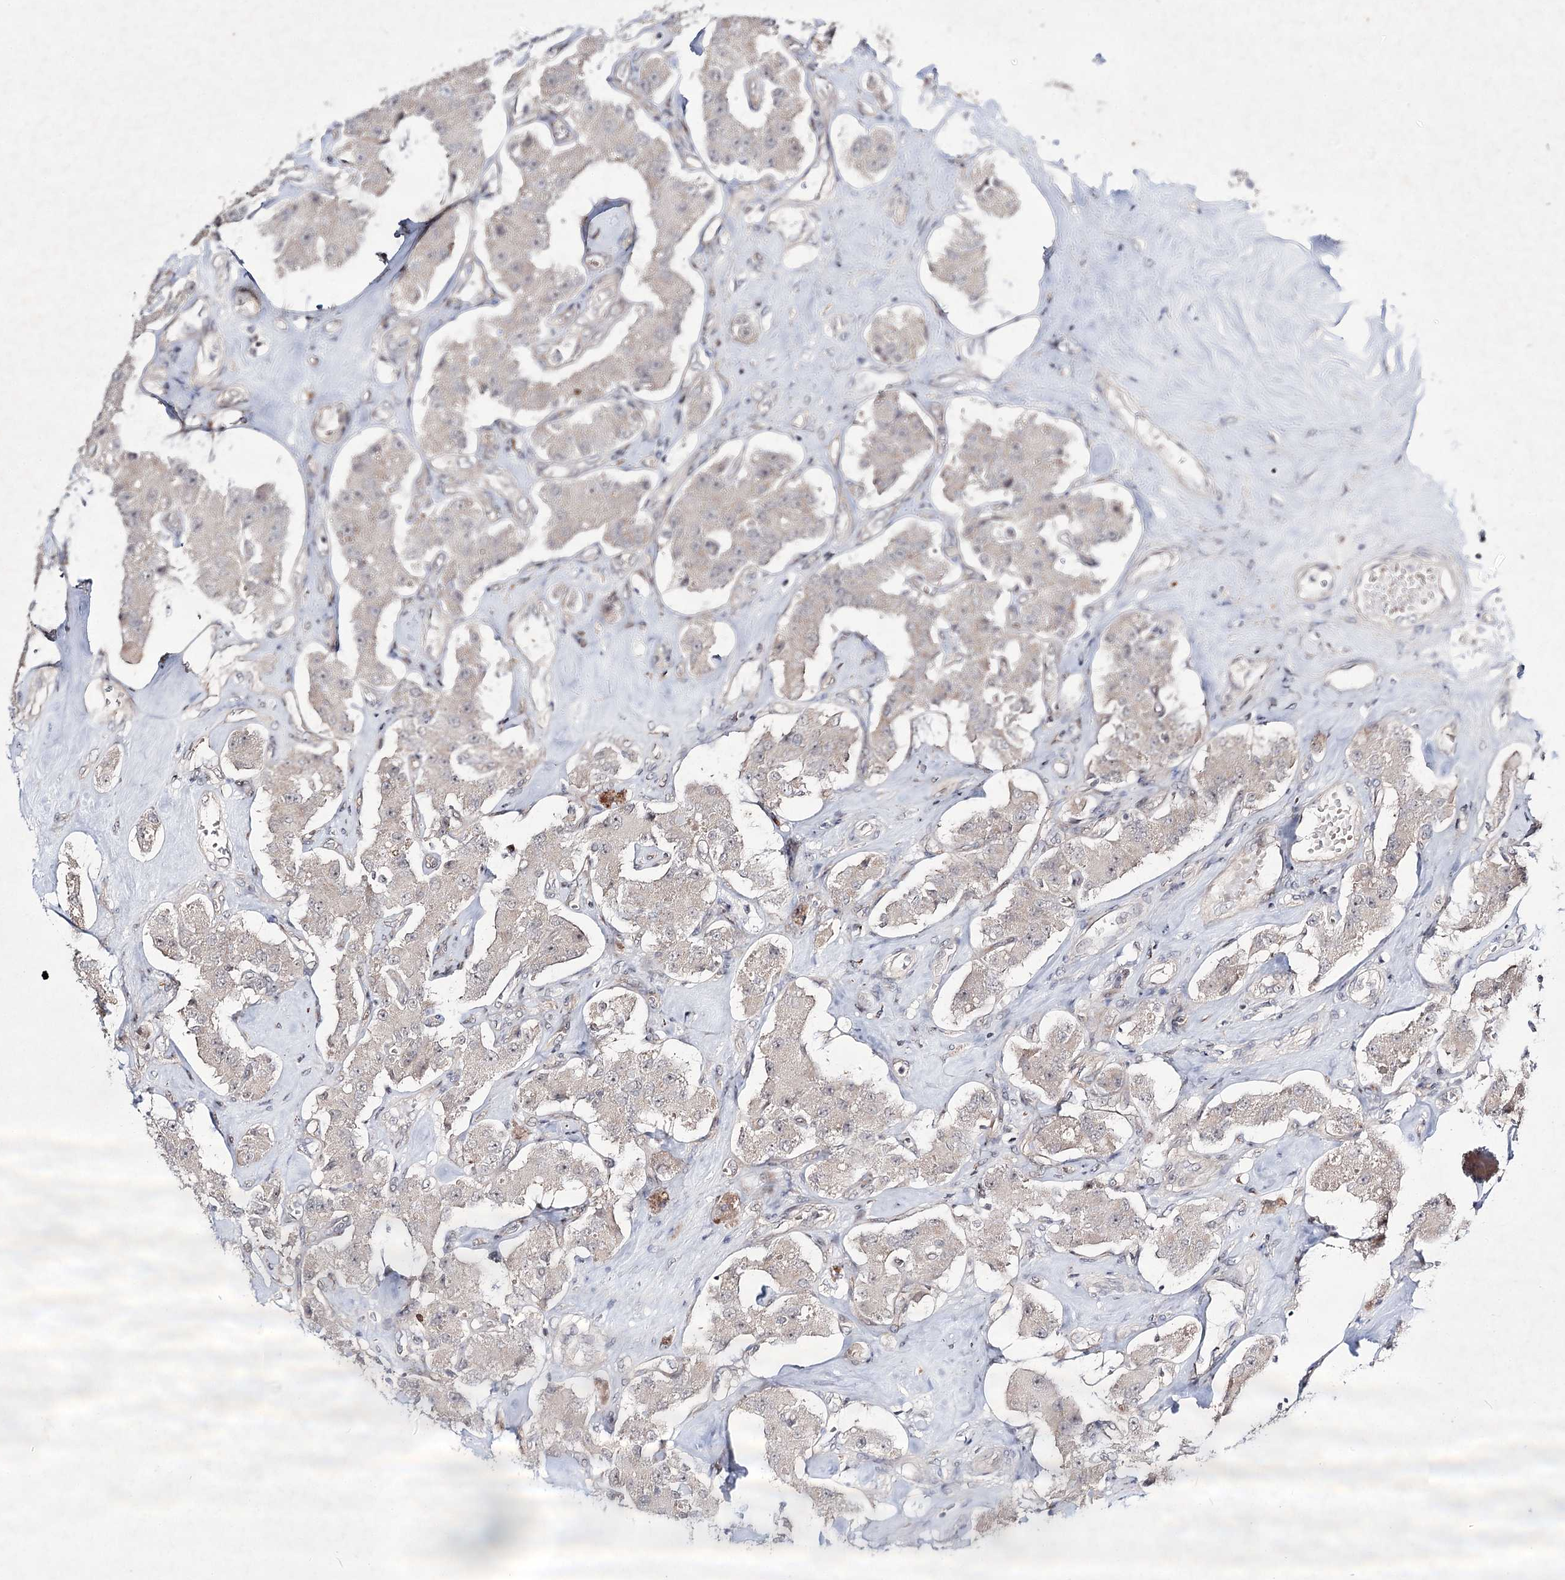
{"staining": {"intensity": "negative", "quantity": "none", "location": "none"}, "tissue": "carcinoid", "cell_type": "Tumor cells", "image_type": "cancer", "snomed": [{"axis": "morphology", "description": "Carcinoid, malignant, NOS"}, {"axis": "topography", "description": "Pancreas"}], "caption": "Immunohistochemistry of human malignant carcinoid shows no expression in tumor cells.", "gene": "HOXC11", "patient": {"sex": "male", "age": 41}}